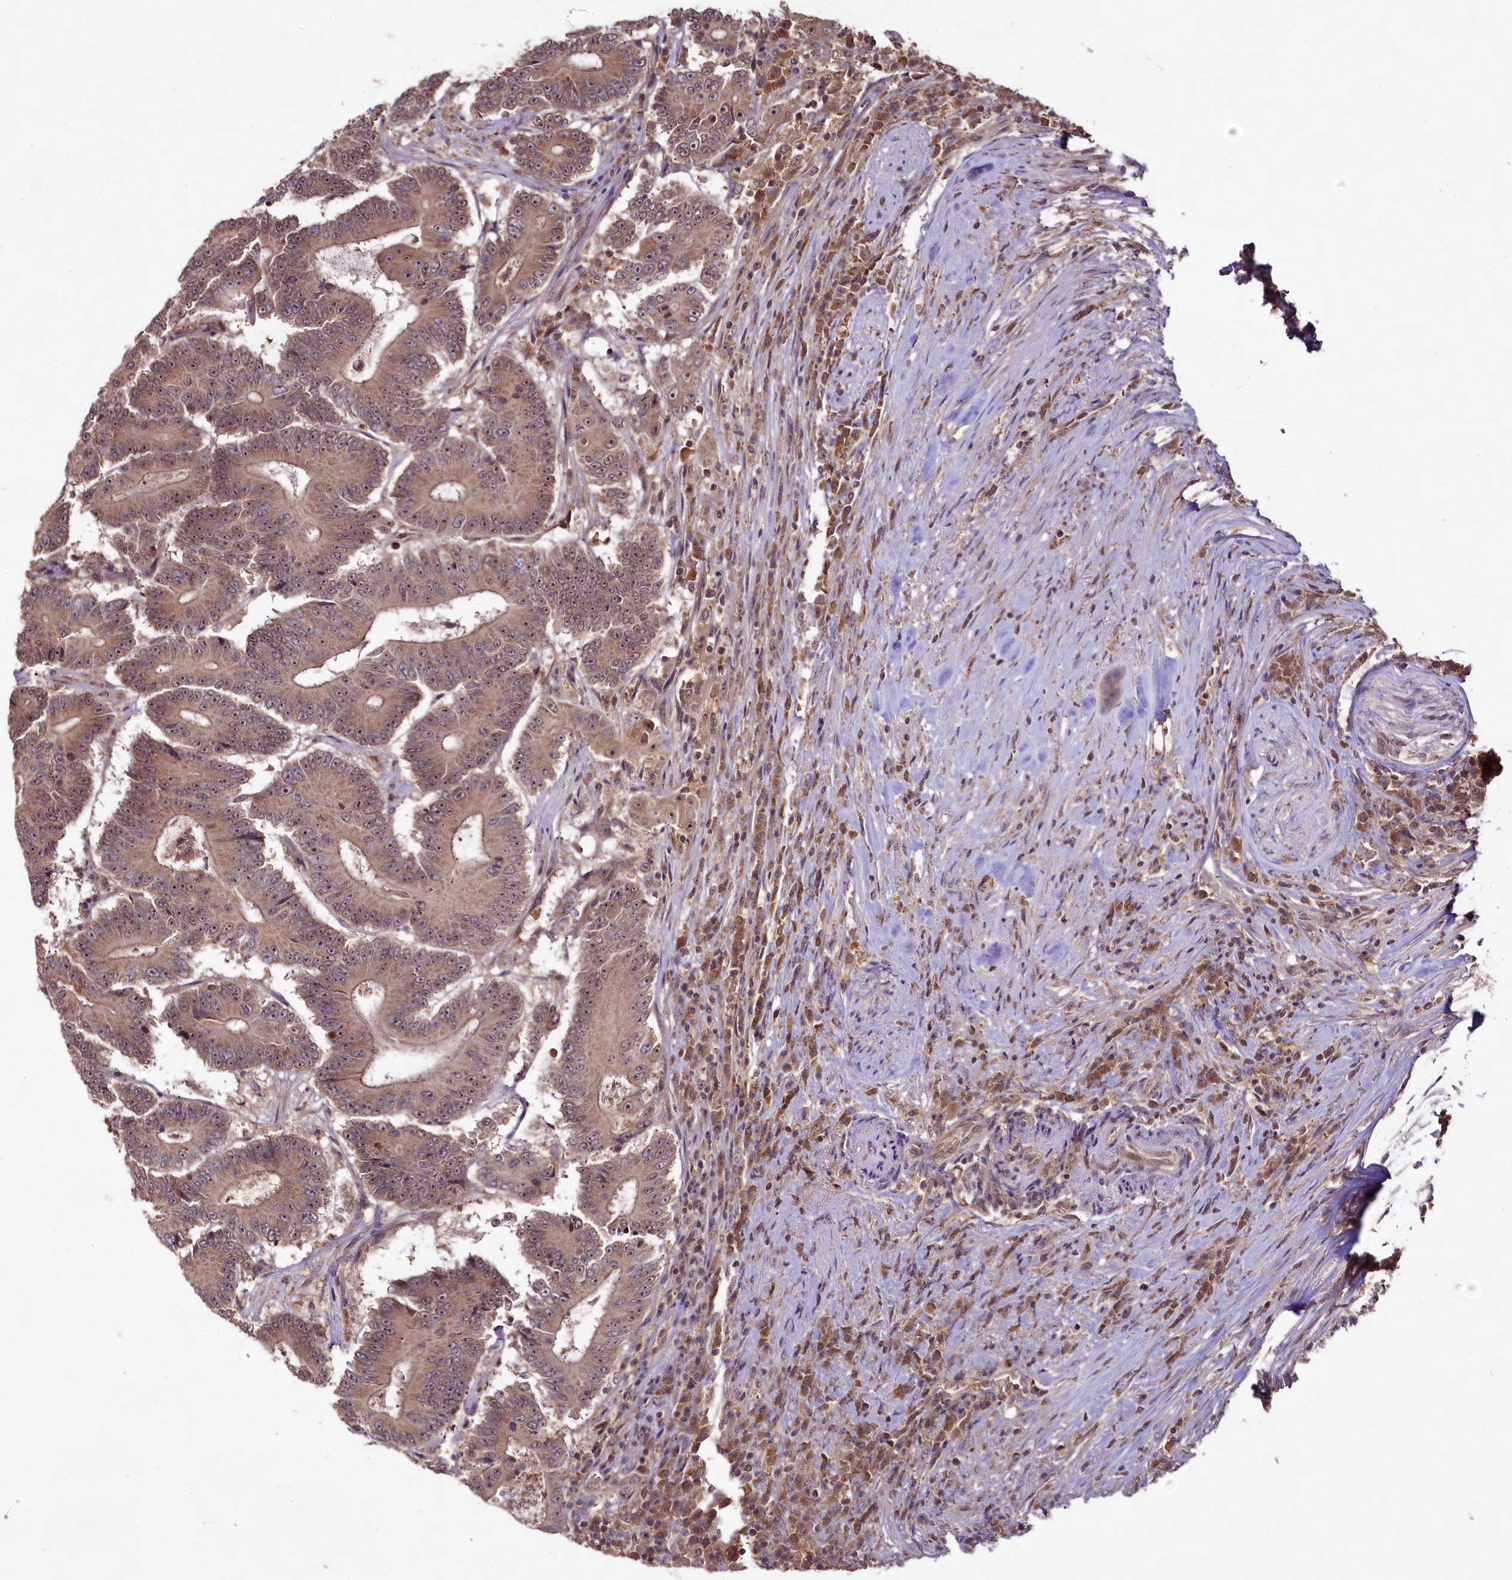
{"staining": {"intensity": "moderate", "quantity": ">75%", "location": "cytoplasmic/membranous,nuclear"}, "tissue": "colorectal cancer", "cell_type": "Tumor cells", "image_type": "cancer", "snomed": [{"axis": "morphology", "description": "Adenocarcinoma, NOS"}, {"axis": "topography", "description": "Colon"}], "caption": "Colorectal adenocarcinoma stained with a protein marker demonstrates moderate staining in tumor cells.", "gene": "RRP8", "patient": {"sex": "male", "age": 83}}